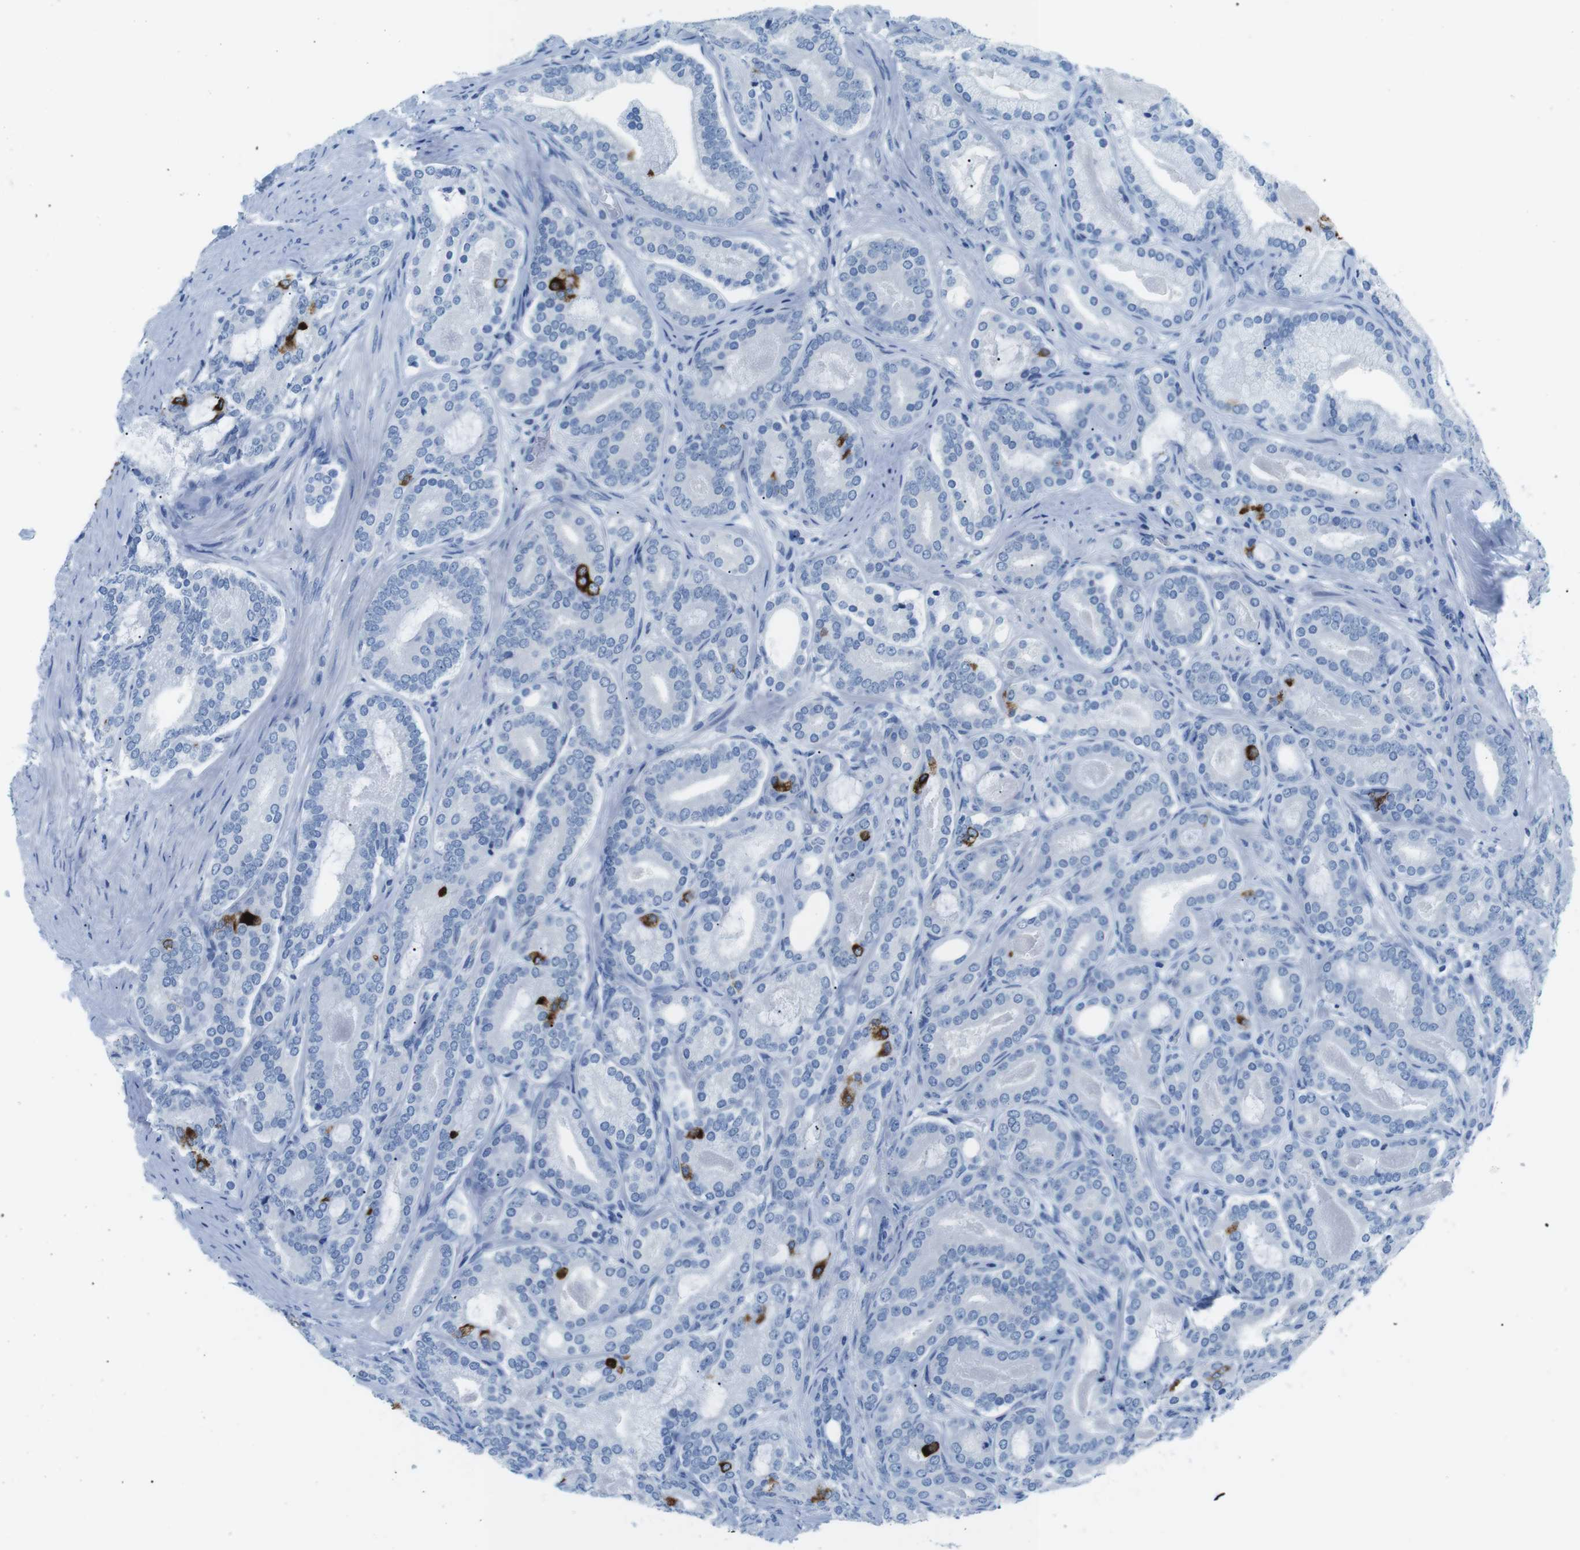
{"staining": {"intensity": "strong", "quantity": "<25%", "location": "cytoplasmic/membranous"}, "tissue": "prostate cancer", "cell_type": "Tumor cells", "image_type": "cancer", "snomed": [{"axis": "morphology", "description": "Adenocarcinoma, High grade"}, {"axis": "topography", "description": "Prostate"}], "caption": "Prostate cancer (adenocarcinoma (high-grade)) stained with a brown dye reveals strong cytoplasmic/membranous positive staining in about <25% of tumor cells.", "gene": "MUC2", "patient": {"sex": "male", "age": 60}}